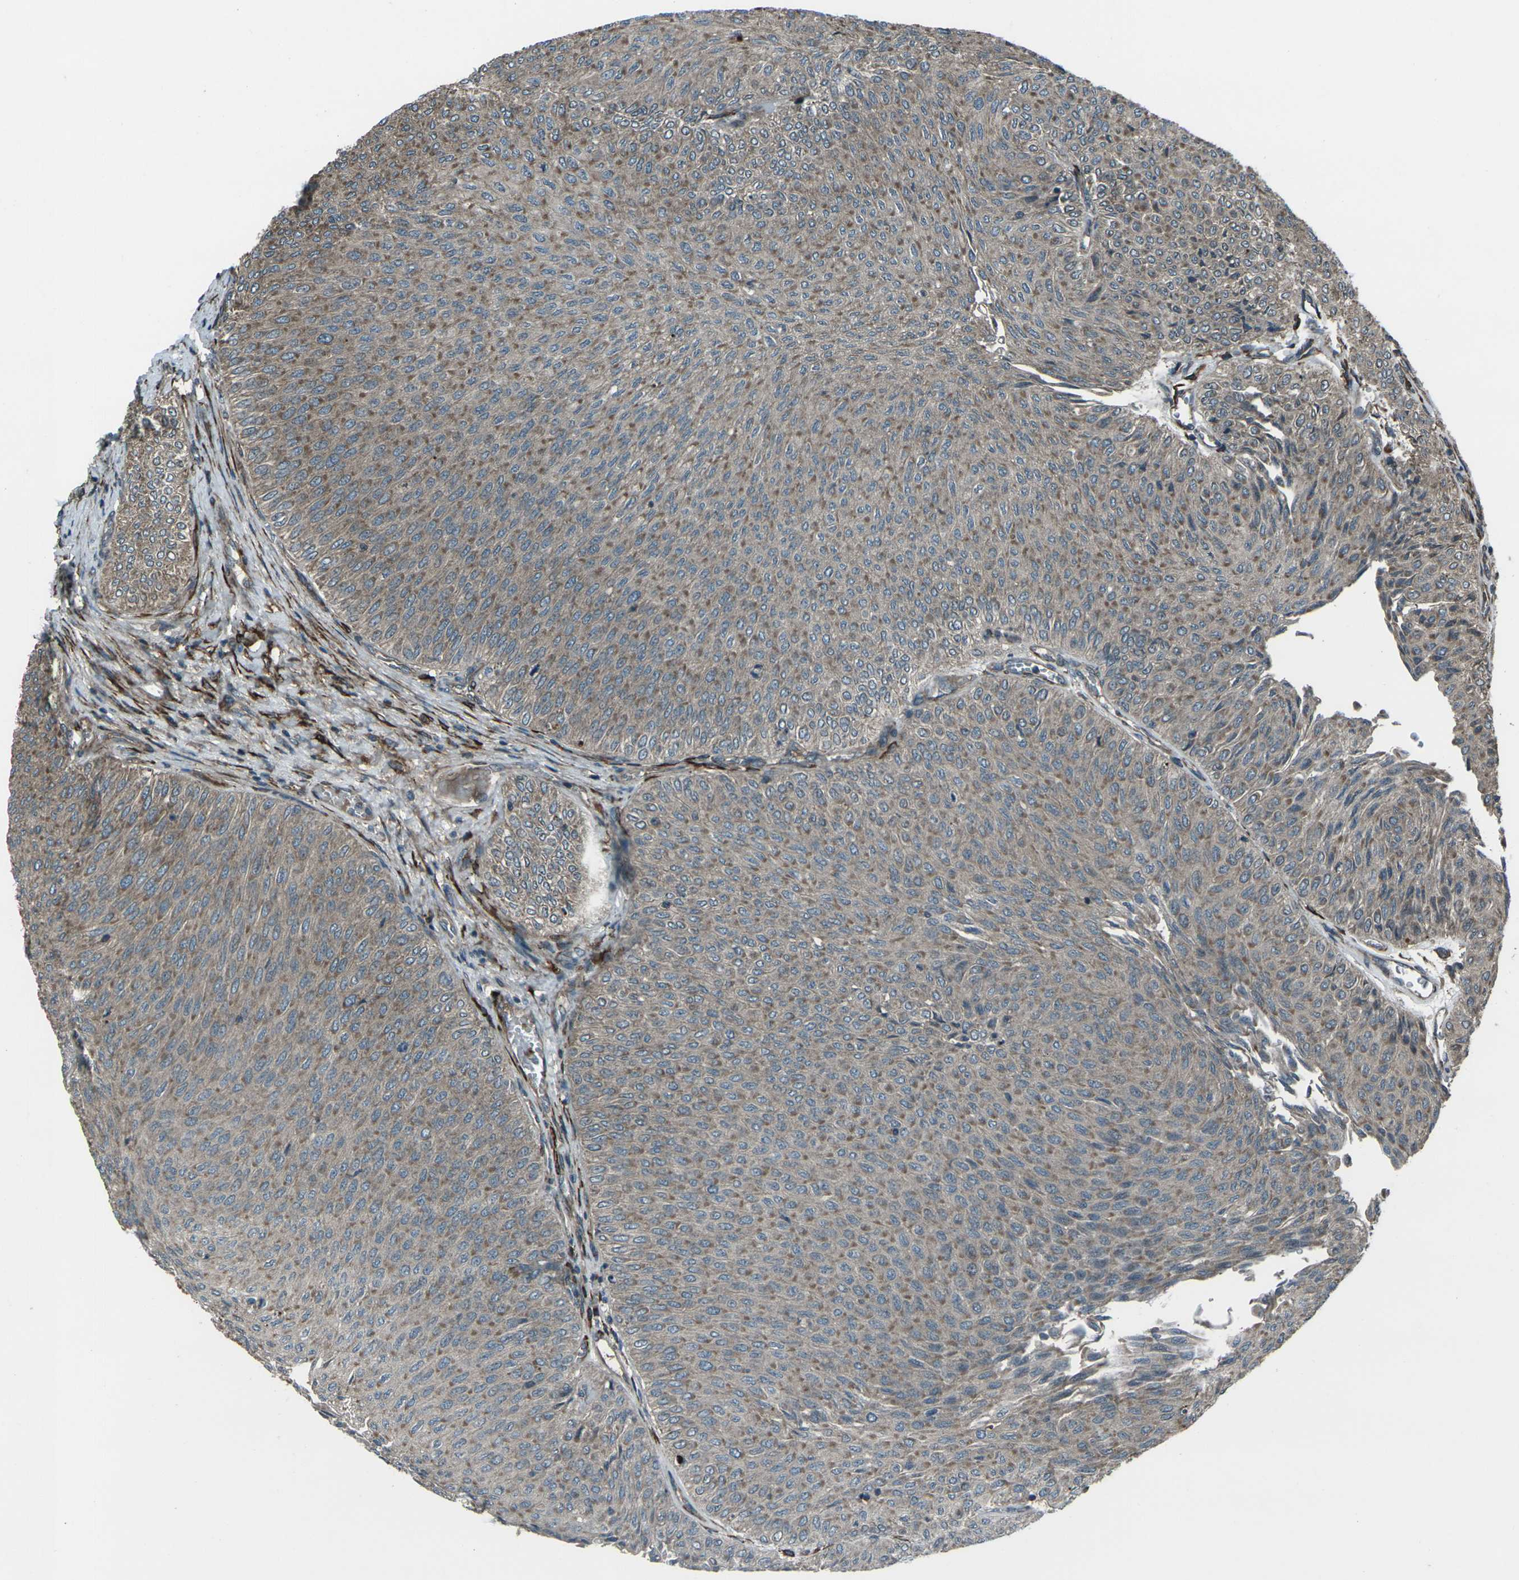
{"staining": {"intensity": "weak", "quantity": ">75%", "location": "cytoplasmic/membranous"}, "tissue": "urothelial cancer", "cell_type": "Tumor cells", "image_type": "cancer", "snomed": [{"axis": "morphology", "description": "Urothelial carcinoma, Low grade"}, {"axis": "topography", "description": "Urinary bladder"}], "caption": "Tumor cells demonstrate weak cytoplasmic/membranous expression in approximately >75% of cells in urothelial cancer.", "gene": "LSMEM1", "patient": {"sex": "male", "age": 78}}